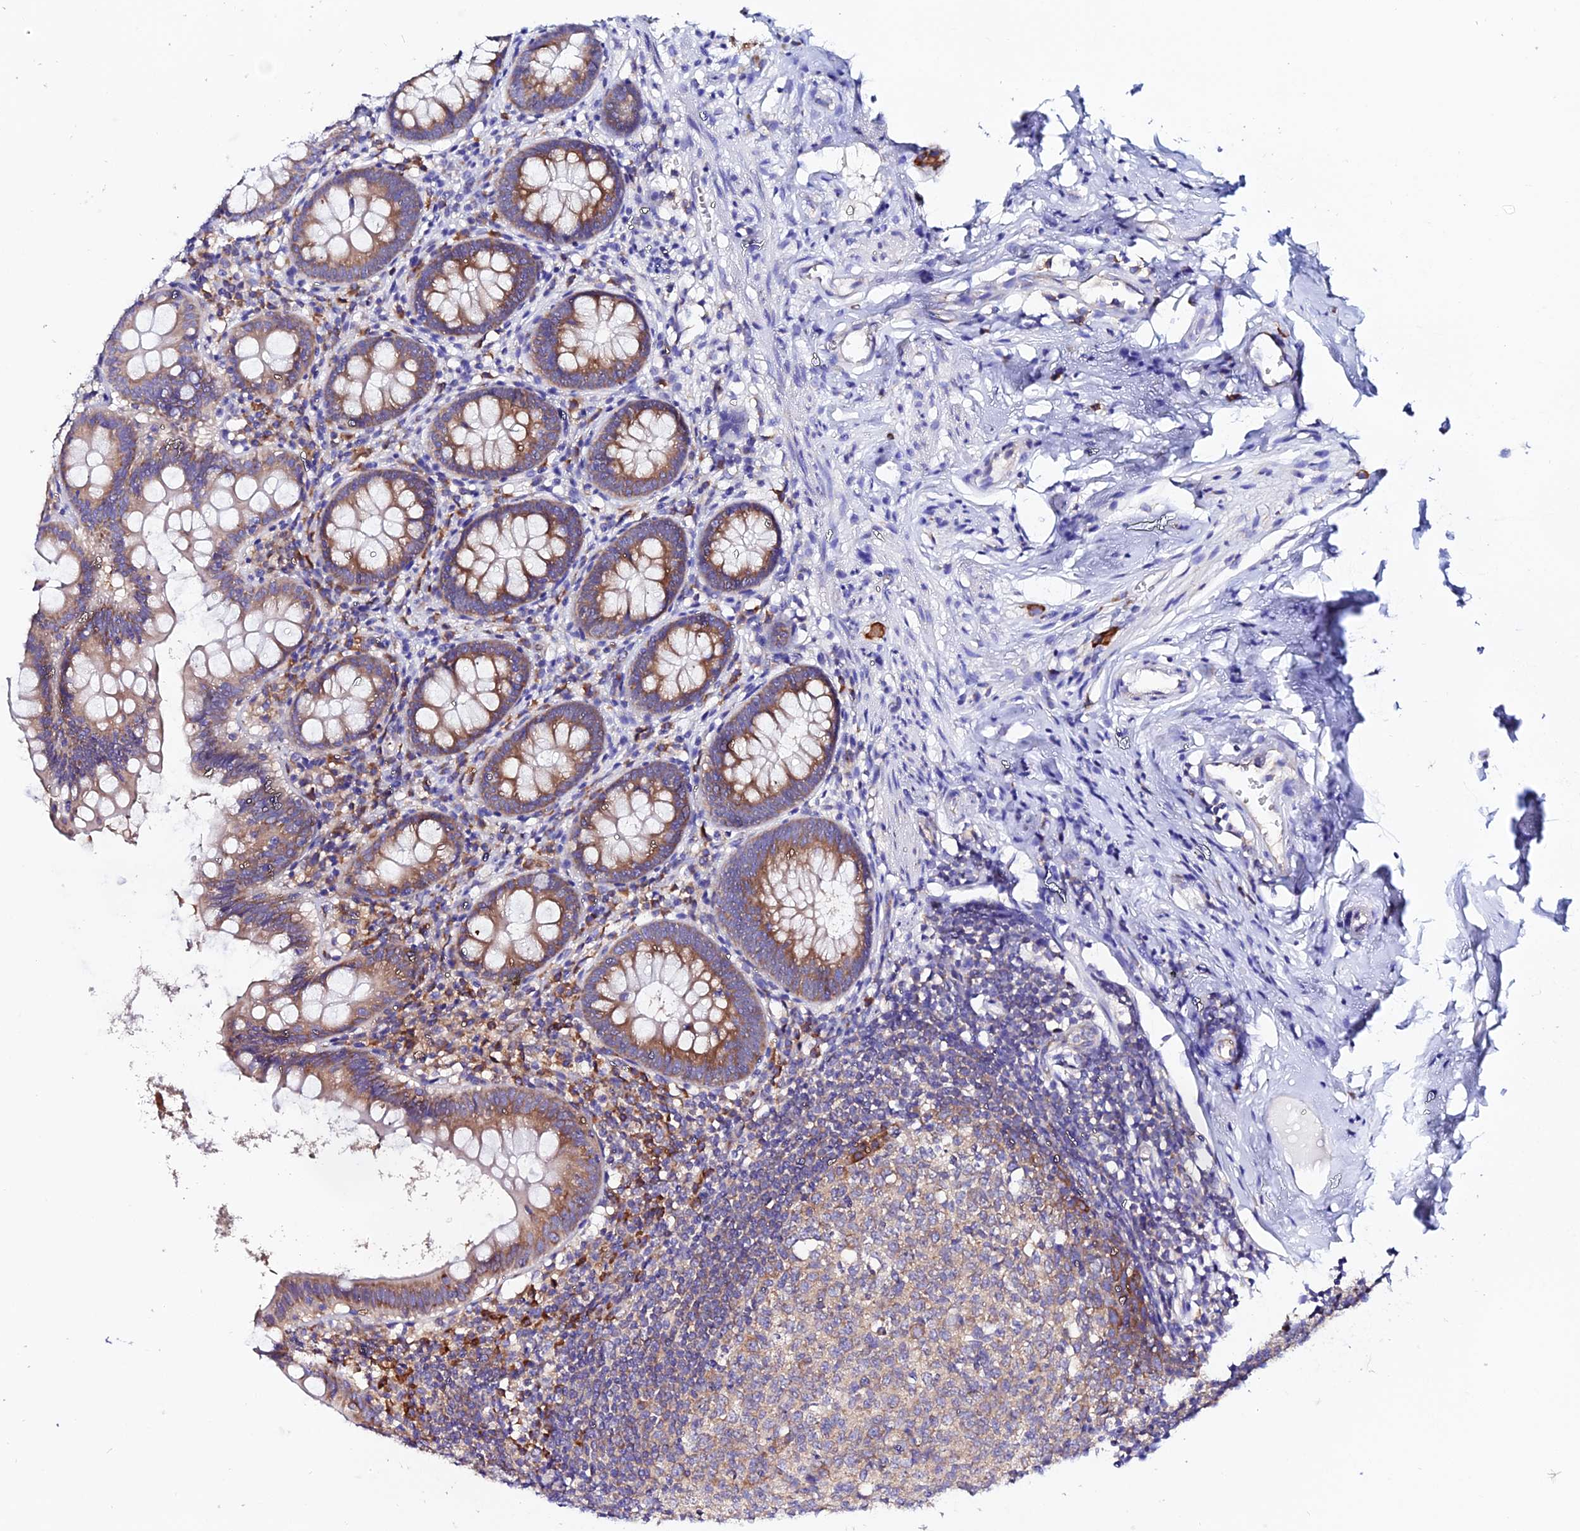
{"staining": {"intensity": "moderate", "quantity": ">75%", "location": "cytoplasmic/membranous"}, "tissue": "appendix", "cell_type": "Glandular cells", "image_type": "normal", "snomed": [{"axis": "morphology", "description": "Normal tissue, NOS"}, {"axis": "topography", "description": "Appendix"}], "caption": "IHC staining of normal appendix, which reveals medium levels of moderate cytoplasmic/membranous positivity in approximately >75% of glandular cells indicating moderate cytoplasmic/membranous protein staining. The staining was performed using DAB (brown) for protein detection and nuclei were counterstained in hematoxylin (blue).", "gene": "EEF1G", "patient": {"sex": "female", "age": 51}}